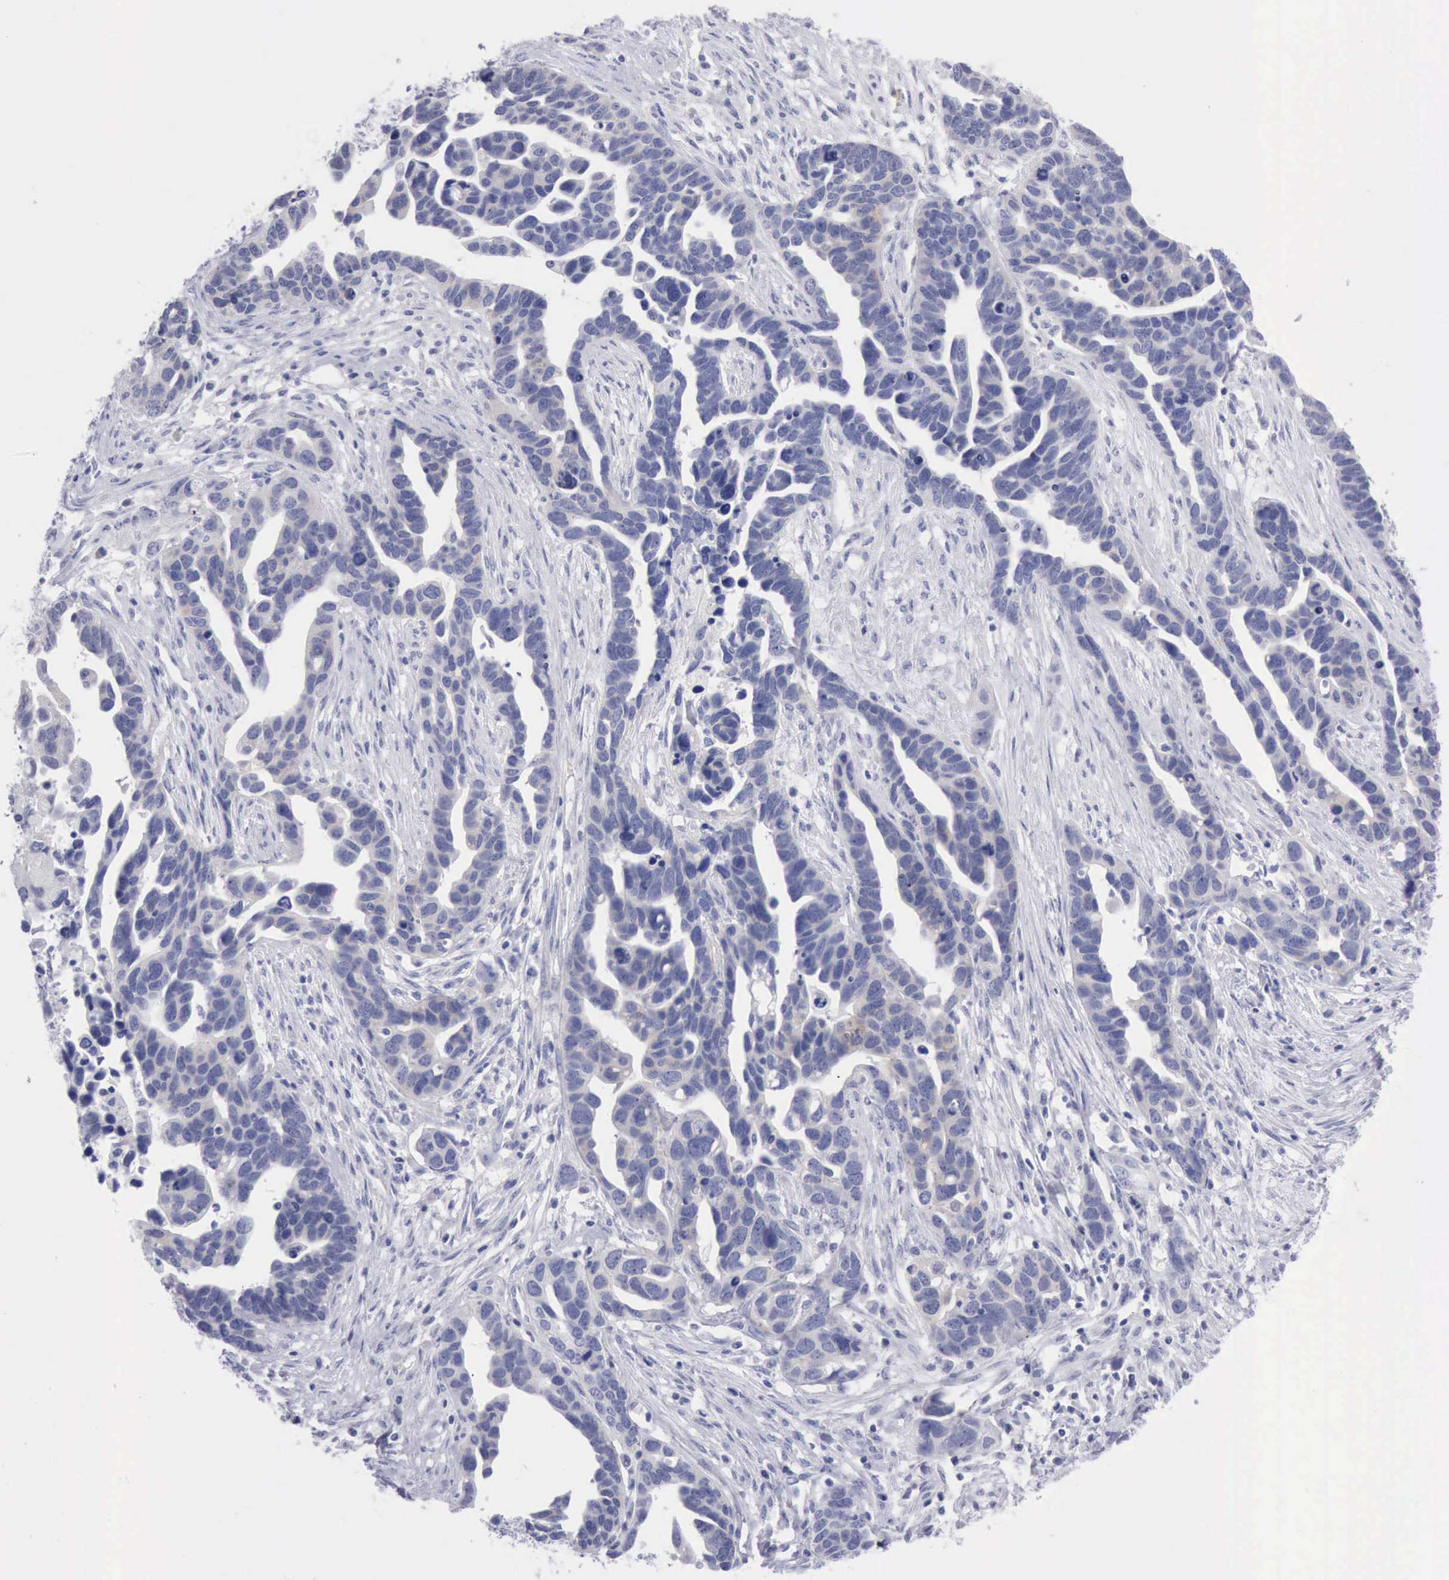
{"staining": {"intensity": "negative", "quantity": "none", "location": "none"}, "tissue": "ovarian cancer", "cell_type": "Tumor cells", "image_type": "cancer", "snomed": [{"axis": "morphology", "description": "Cystadenocarcinoma, serous, NOS"}, {"axis": "topography", "description": "Ovary"}], "caption": "Ovarian cancer (serous cystadenocarcinoma) stained for a protein using immunohistochemistry reveals no staining tumor cells.", "gene": "ANGEL1", "patient": {"sex": "female", "age": 54}}